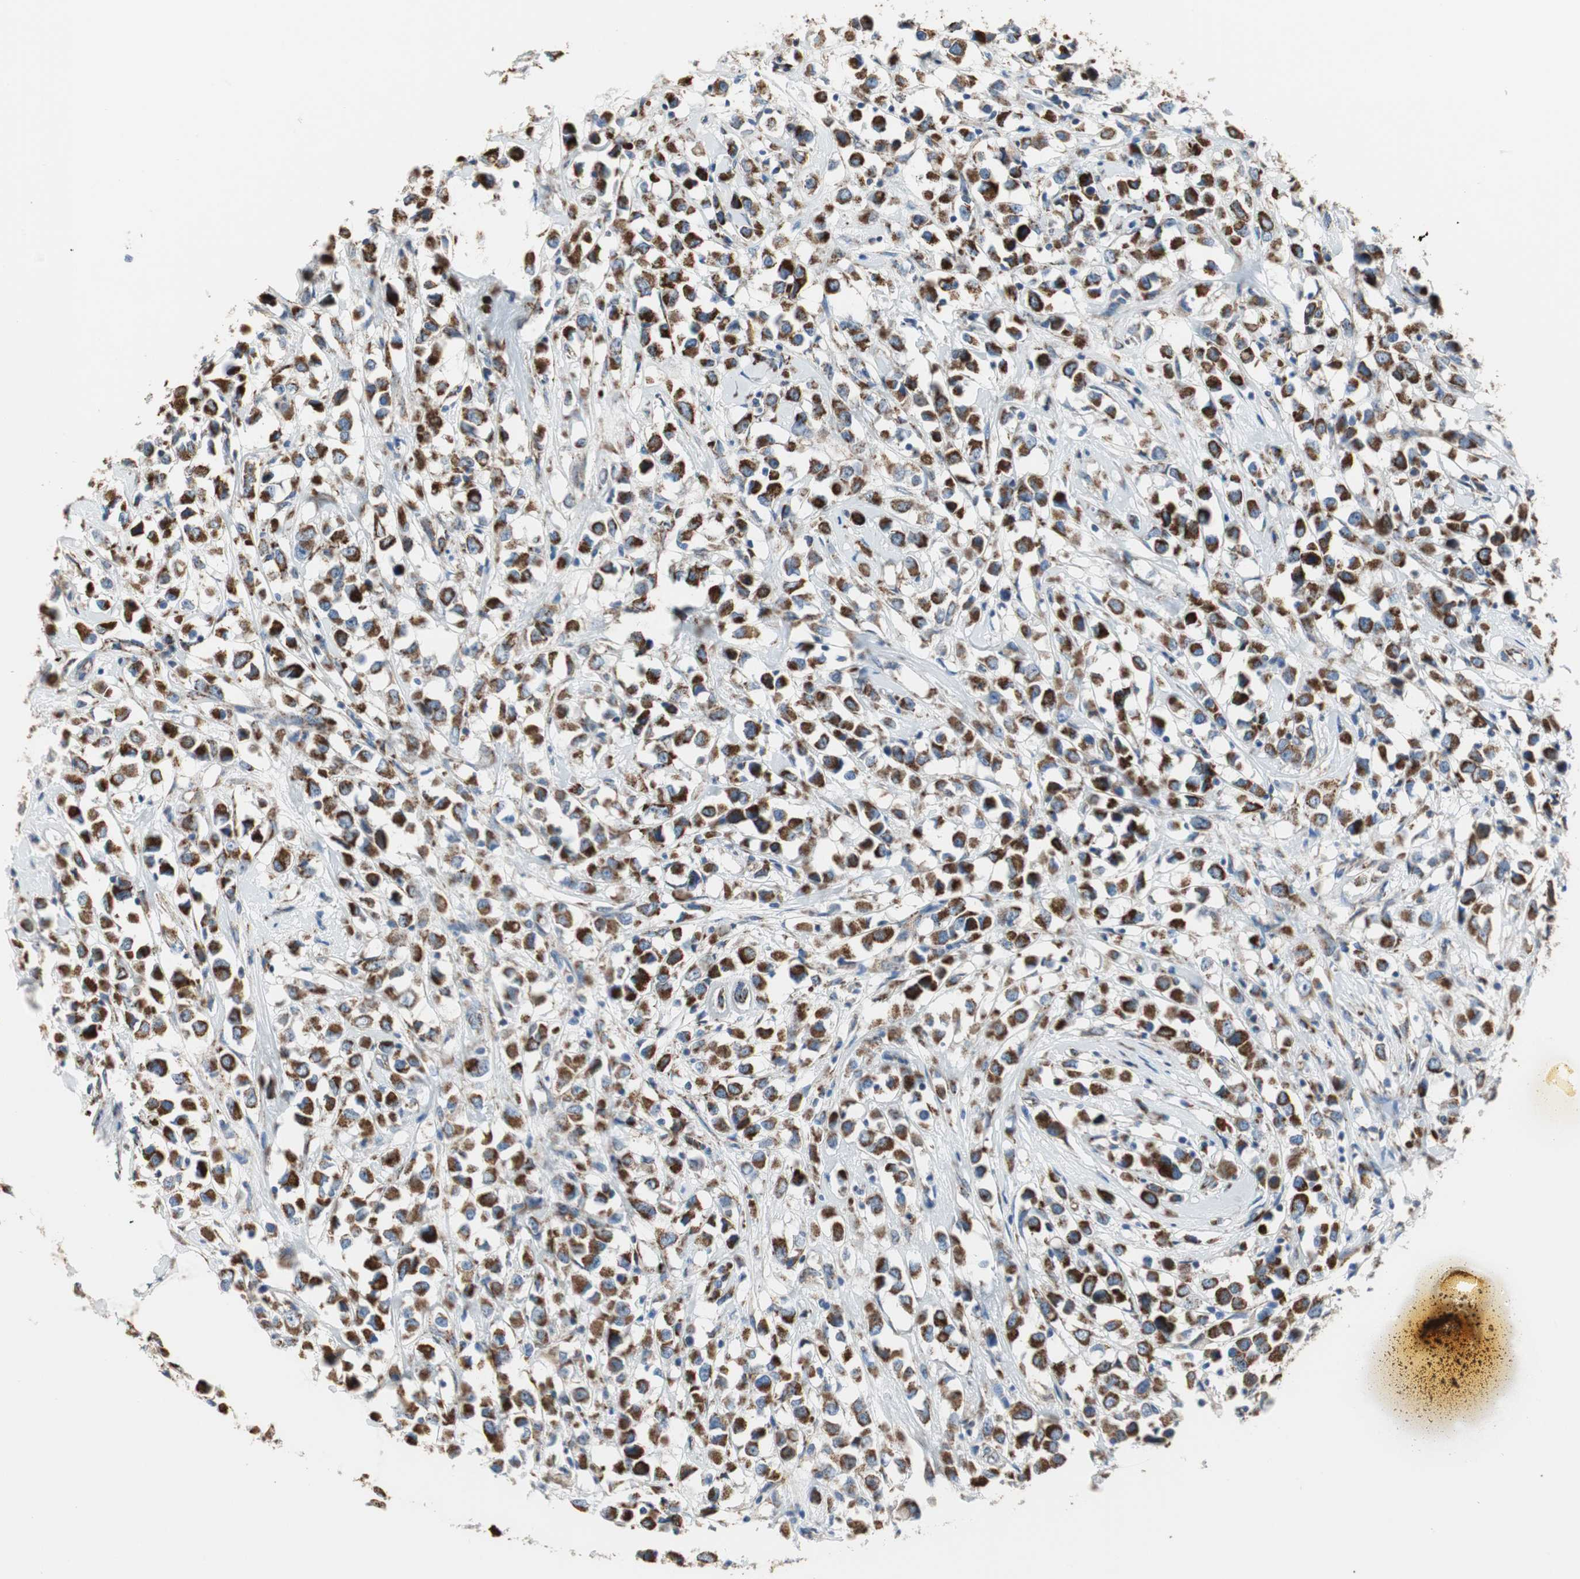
{"staining": {"intensity": "strong", "quantity": ">75%", "location": "cytoplasmic/membranous"}, "tissue": "breast cancer", "cell_type": "Tumor cells", "image_type": "cancer", "snomed": [{"axis": "morphology", "description": "Duct carcinoma"}, {"axis": "topography", "description": "Breast"}], "caption": "A brown stain labels strong cytoplasmic/membranous staining of a protein in human breast cancer tumor cells.", "gene": "TST", "patient": {"sex": "female", "age": 61}}